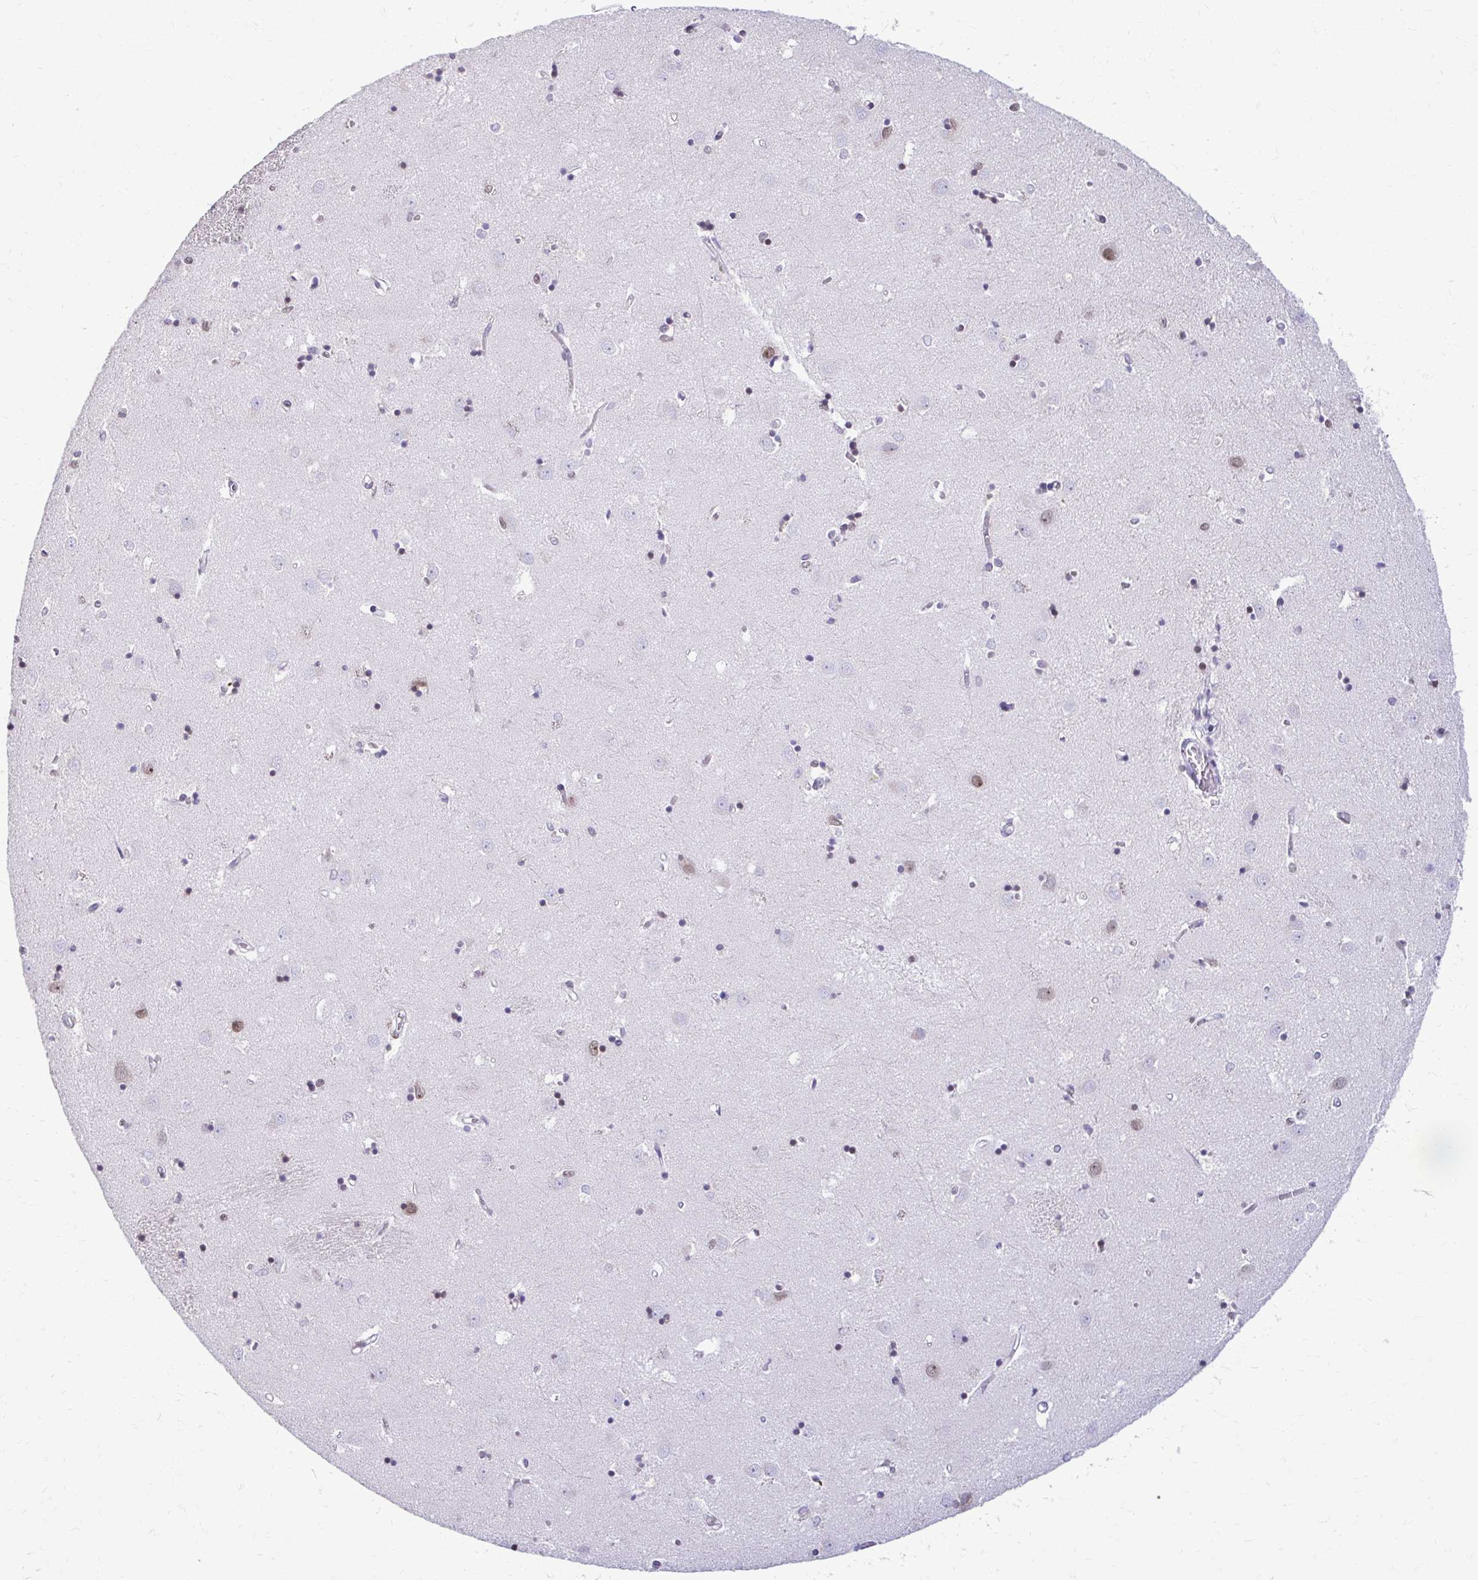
{"staining": {"intensity": "moderate", "quantity": "<25%", "location": "nuclear"}, "tissue": "caudate", "cell_type": "Glial cells", "image_type": "normal", "snomed": [{"axis": "morphology", "description": "Normal tissue, NOS"}, {"axis": "topography", "description": "Lateral ventricle wall"}], "caption": "Moderate nuclear expression is seen in approximately <25% of glial cells in normal caudate.", "gene": "PROSER1", "patient": {"sex": "male", "age": 54}}